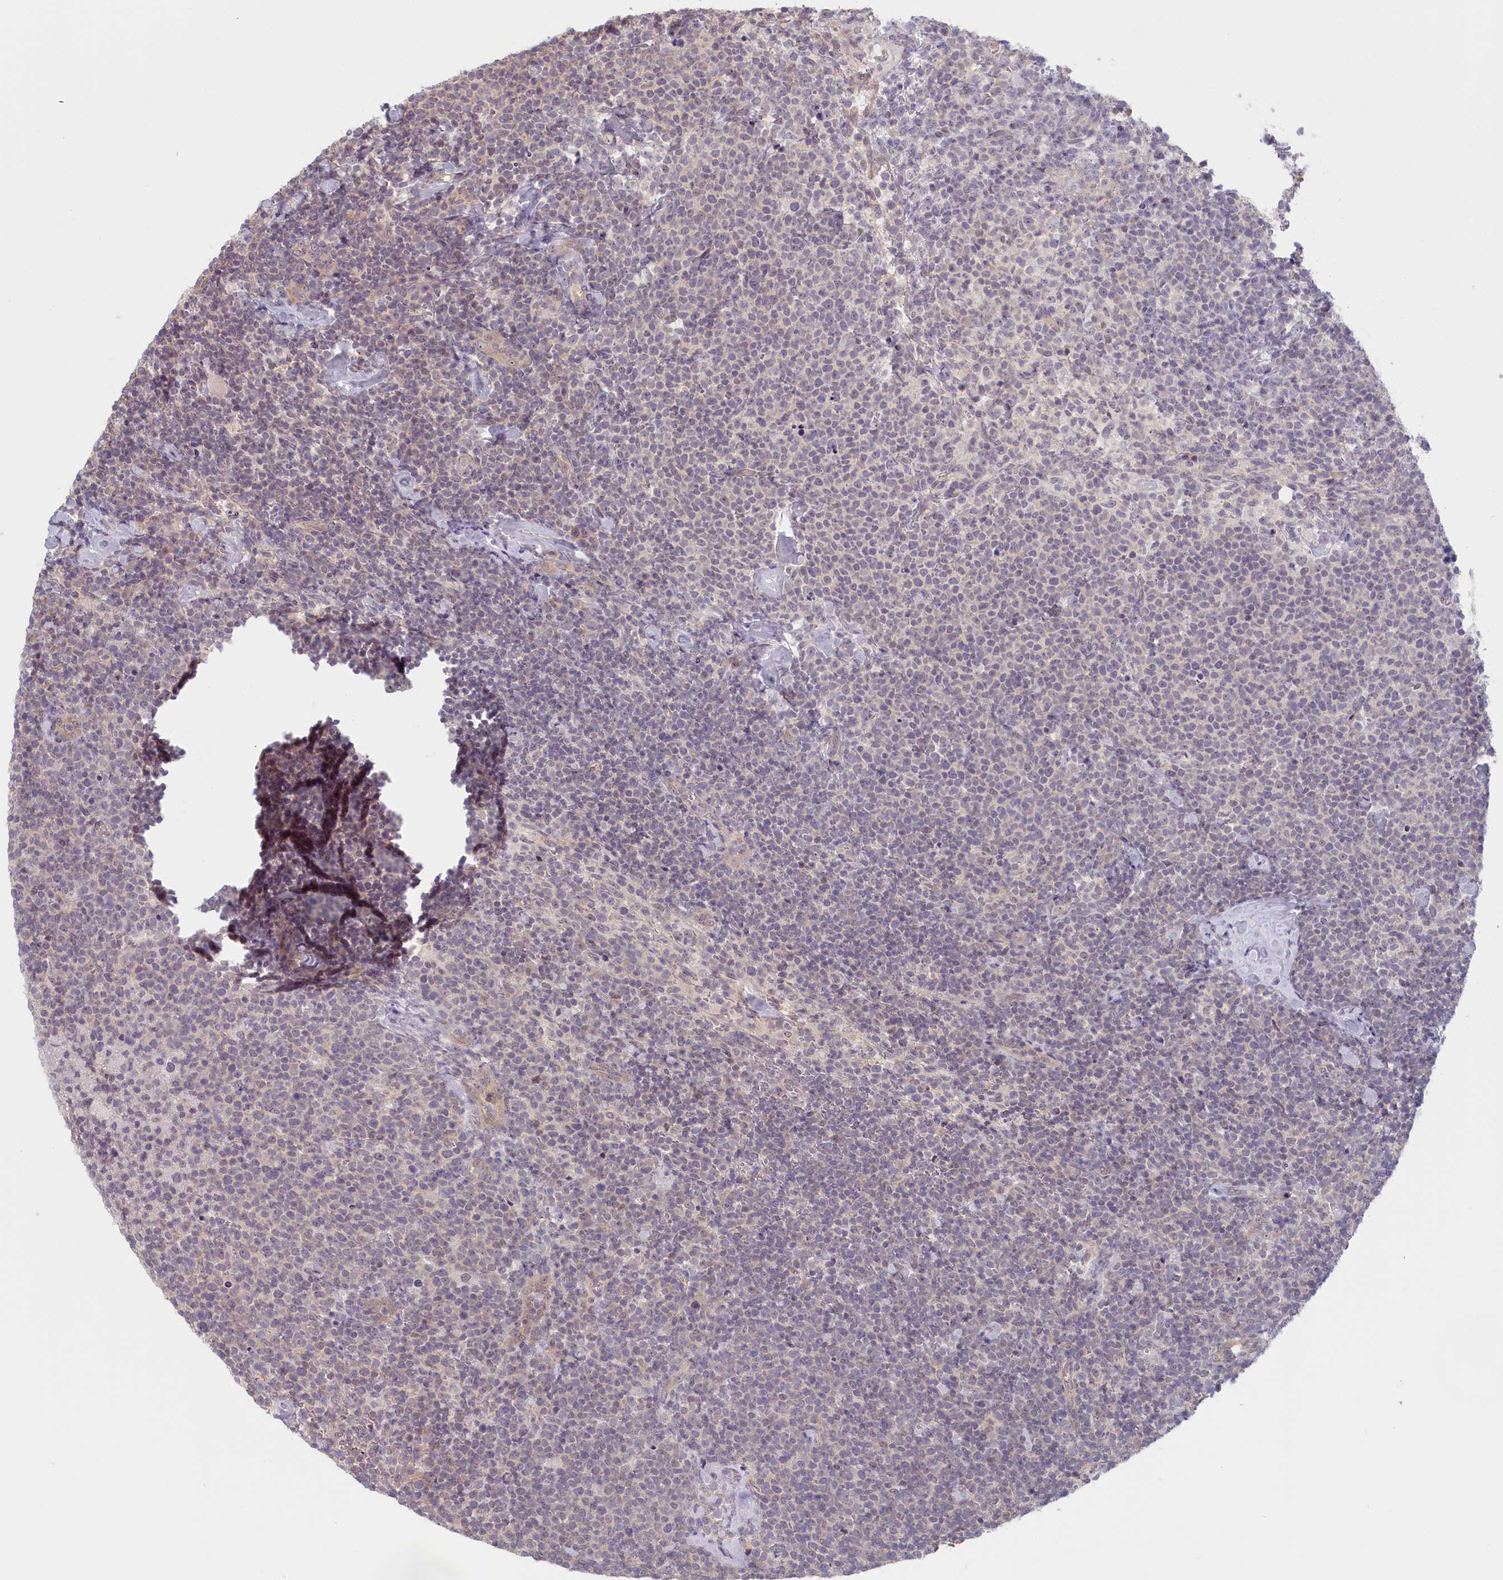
{"staining": {"intensity": "weak", "quantity": "<25%", "location": "nuclear"}, "tissue": "lymphoma", "cell_type": "Tumor cells", "image_type": "cancer", "snomed": [{"axis": "morphology", "description": "Malignant lymphoma, non-Hodgkin's type, High grade"}, {"axis": "topography", "description": "Lymph node"}], "caption": "Human malignant lymphoma, non-Hodgkin's type (high-grade) stained for a protein using immunohistochemistry (IHC) demonstrates no expression in tumor cells.", "gene": "C19orf44", "patient": {"sex": "male", "age": 61}}